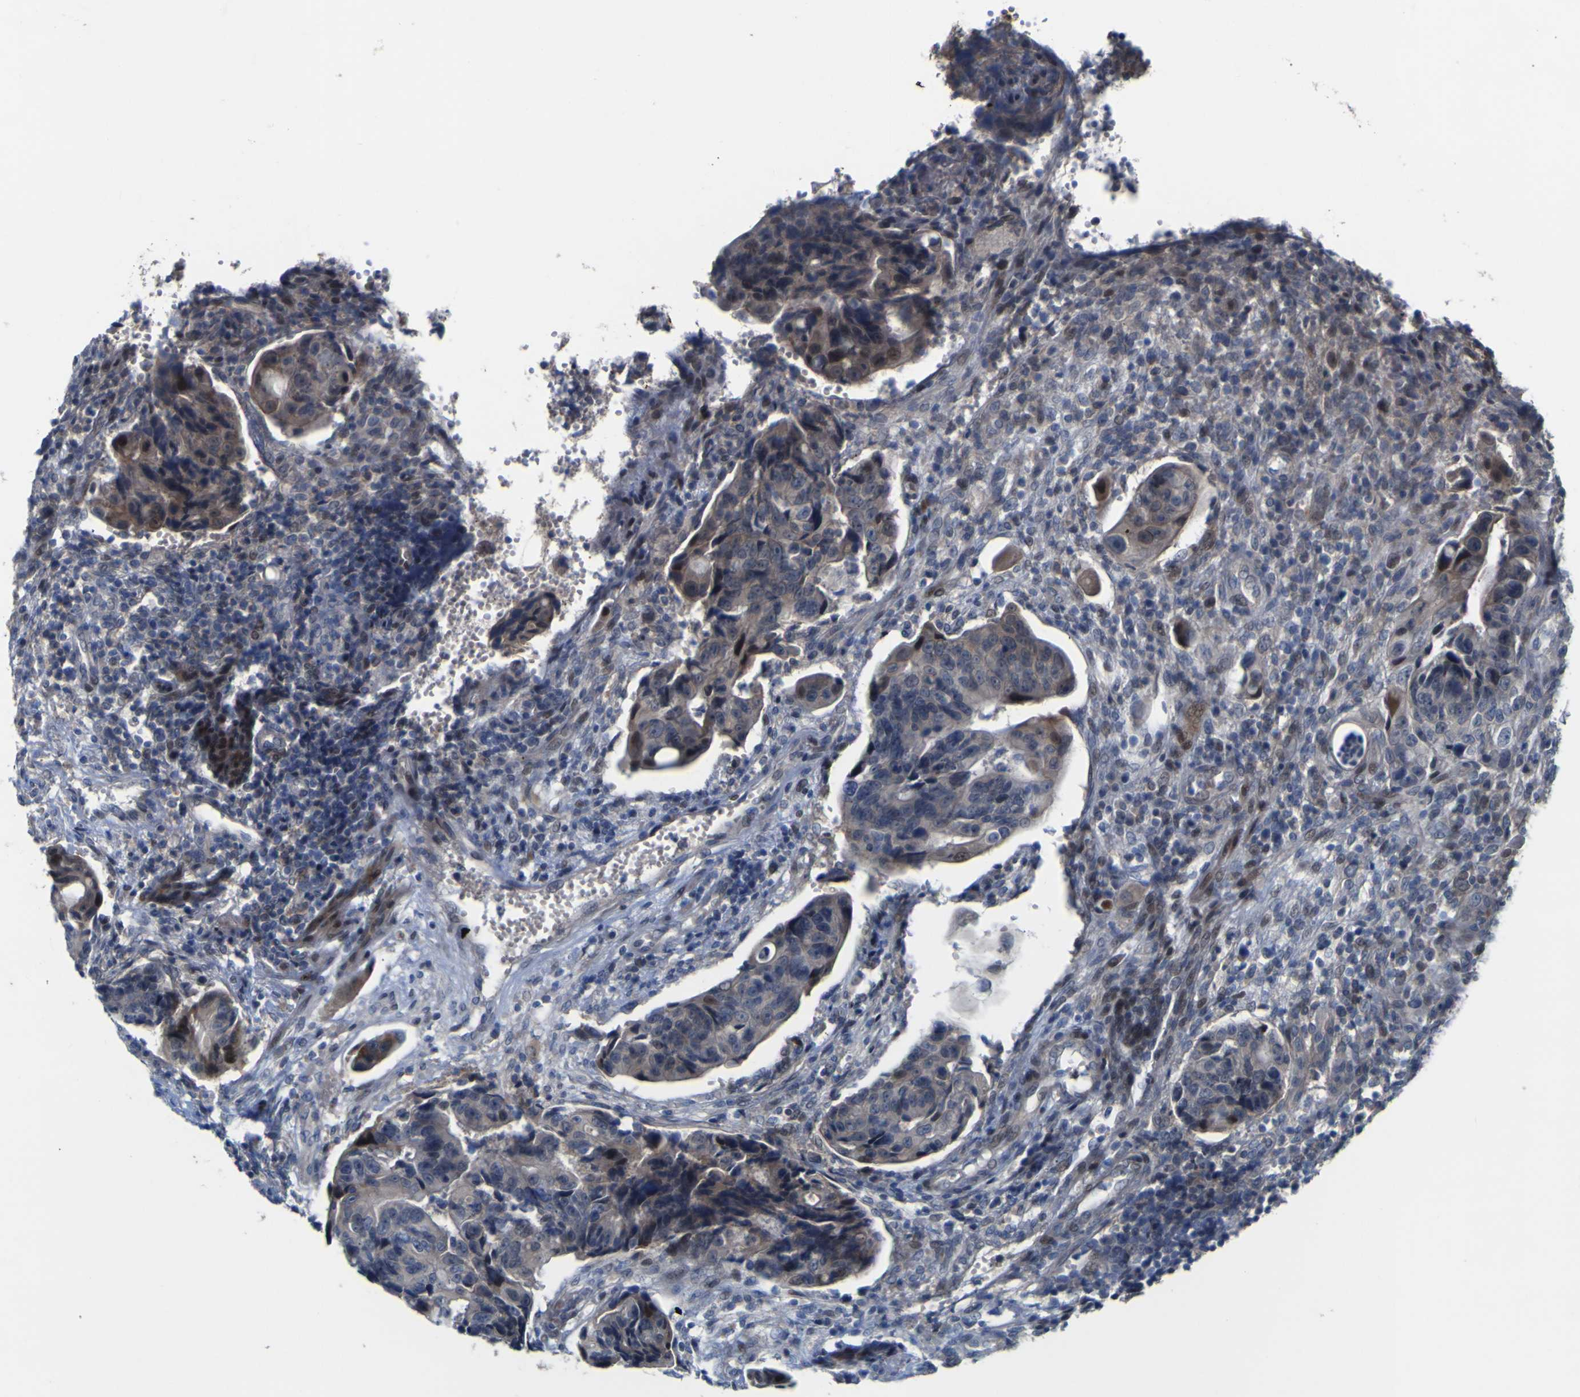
{"staining": {"intensity": "weak", "quantity": "<25%", "location": "cytoplasmic/membranous"}, "tissue": "colorectal cancer", "cell_type": "Tumor cells", "image_type": "cancer", "snomed": [{"axis": "morphology", "description": "Adenocarcinoma, NOS"}, {"axis": "topography", "description": "Colon"}], "caption": "Immunohistochemistry image of neoplastic tissue: human colorectal cancer (adenocarcinoma) stained with DAB demonstrates no significant protein staining in tumor cells. Nuclei are stained in blue.", "gene": "NAV1", "patient": {"sex": "female", "age": 57}}